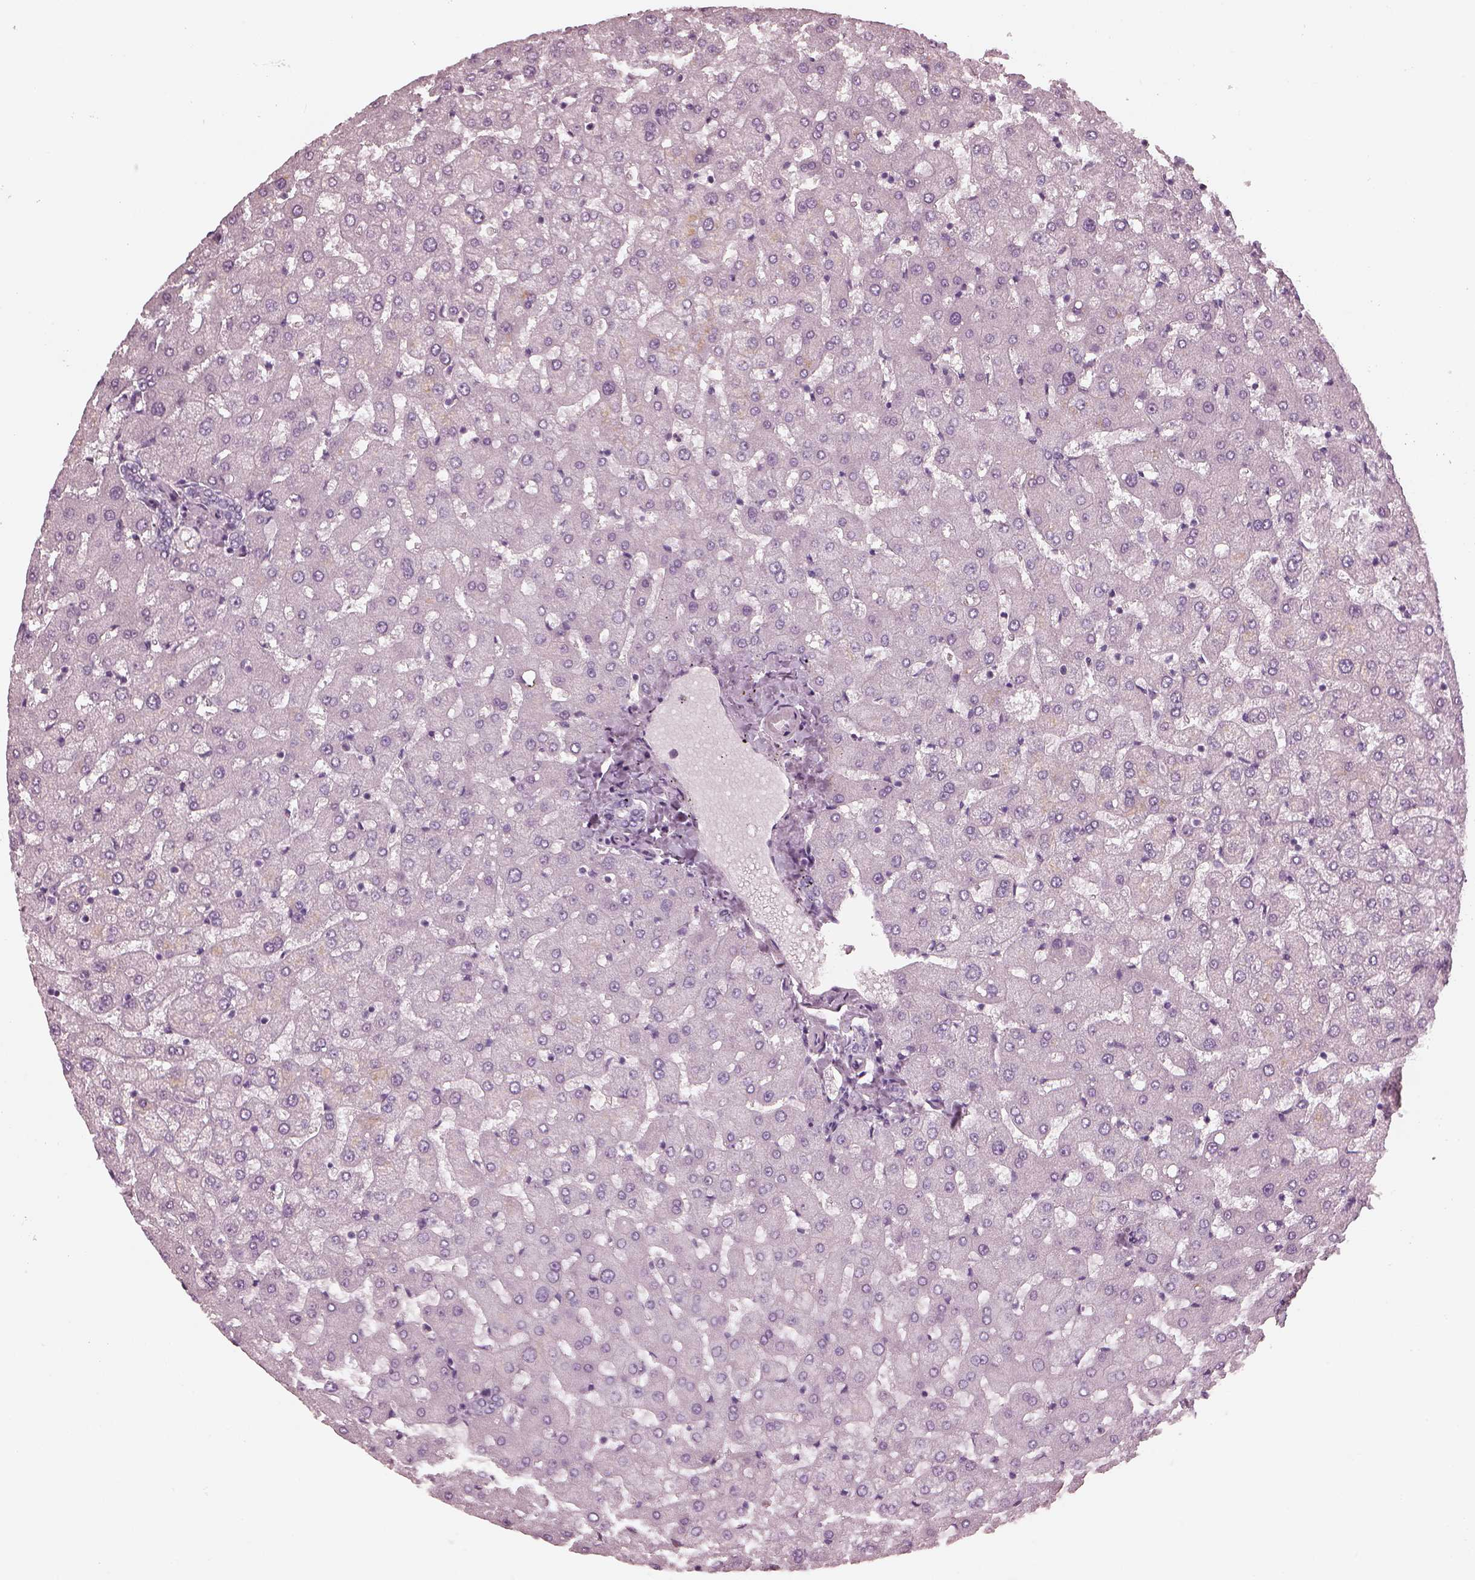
{"staining": {"intensity": "negative", "quantity": "none", "location": "none"}, "tissue": "liver", "cell_type": "Cholangiocytes", "image_type": "normal", "snomed": [{"axis": "morphology", "description": "Normal tissue, NOS"}, {"axis": "topography", "description": "Liver"}], "caption": "DAB immunohistochemical staining of normal human liver displays no significant staining in cholangiocytes. (DAB (3,3'-diaminobenzidine) immunohistochemistry (IHC) with hematoxylin counter stain).", "gene": "C2orf81", "patient": {"sex": "female", "age": 50}}